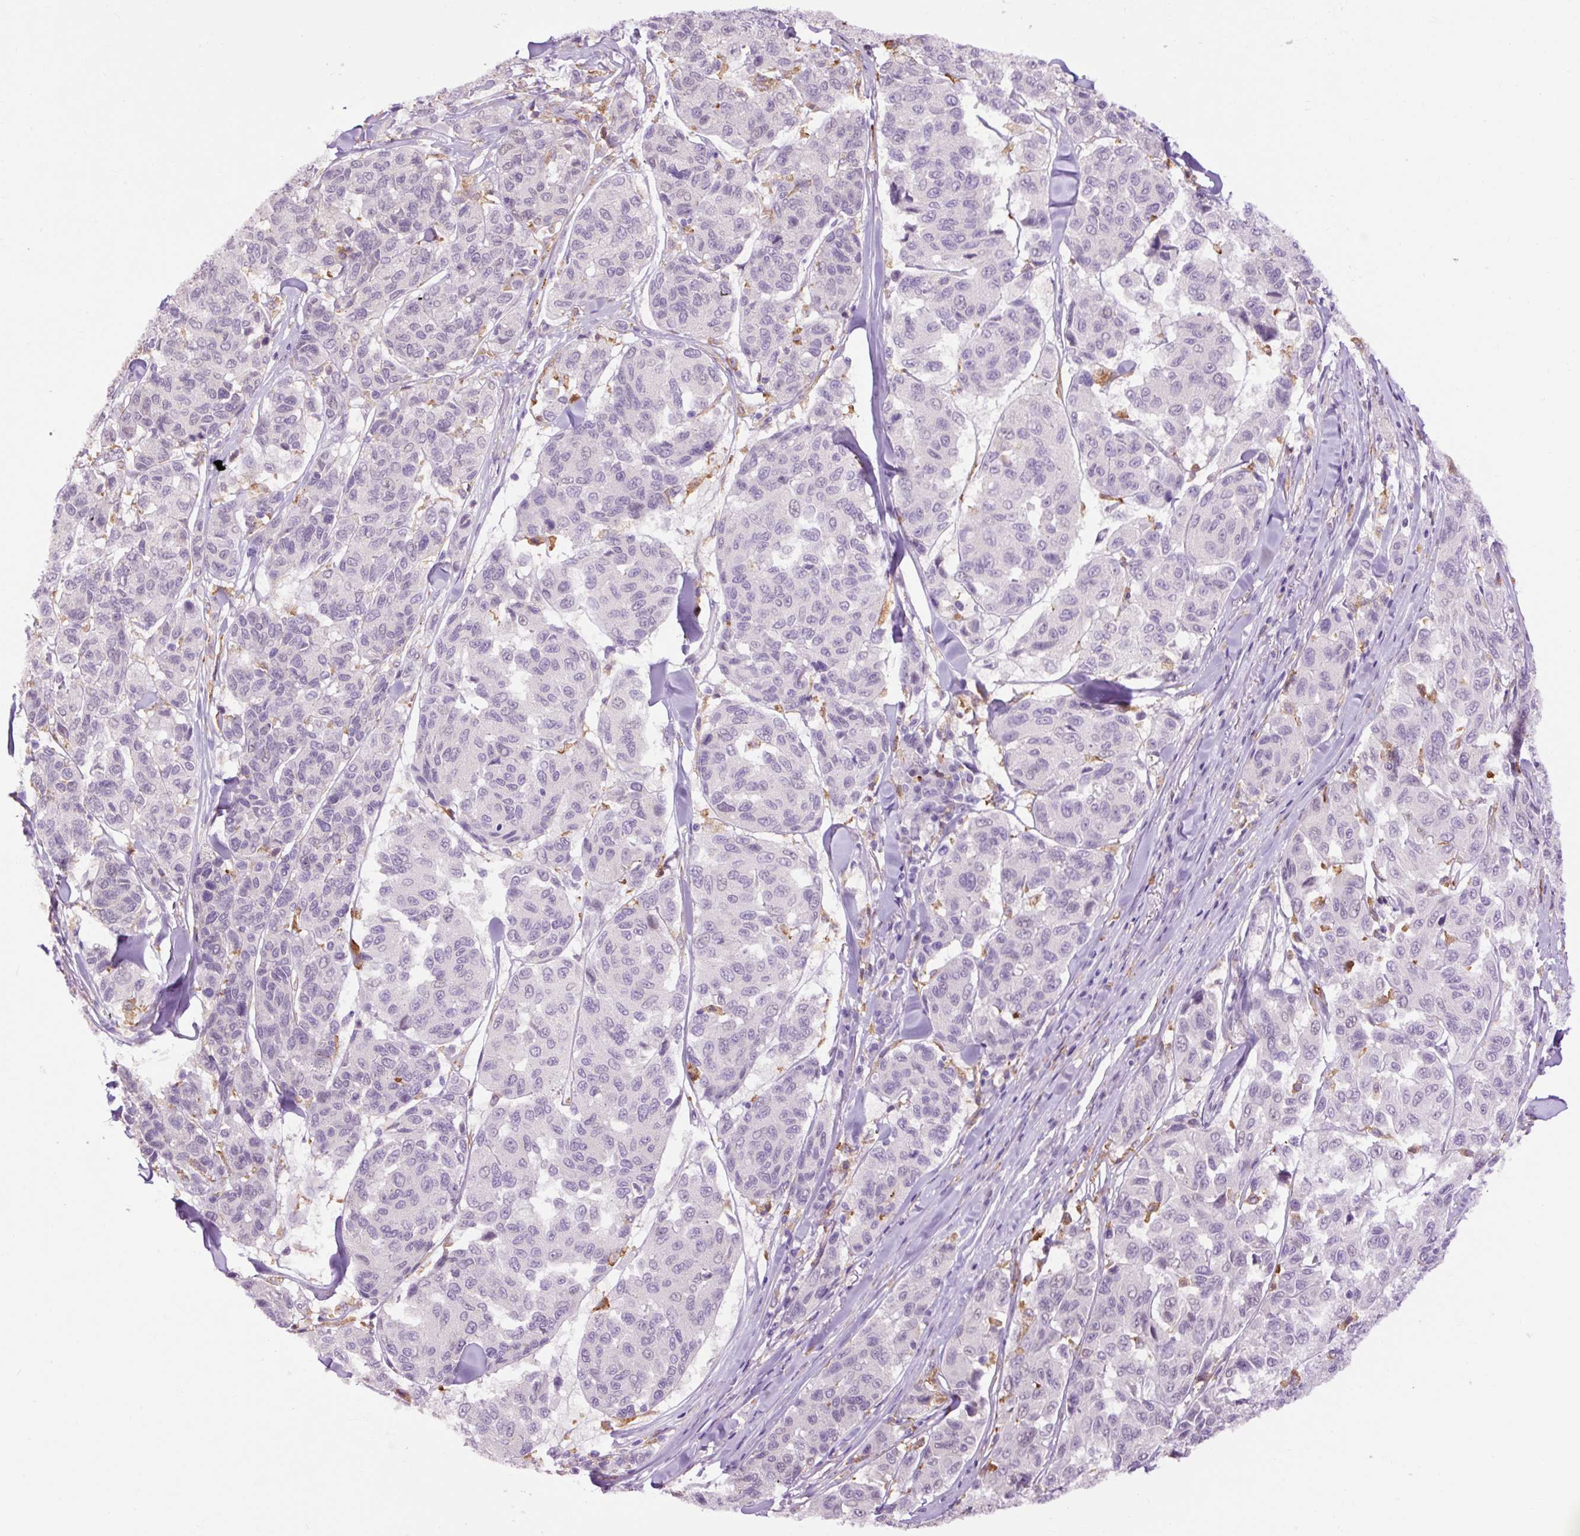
{"staining": {"intensity": "negative", "quantity": "none", "location": "none"}, "tissue": "melanoma", "cell_type": "Tumor cells", "image_type": "cancer", "snomed": [{"axis": "morphology", "description": "Malignant melanoma, NOS"}, {"axis": "topography", "description": "Skin"}], "caption": "Protein analysis of melanoma displays no significant positivity in tumor cells.", "gene": "LY86", "patient": {"sex": "female", "age": 66}}